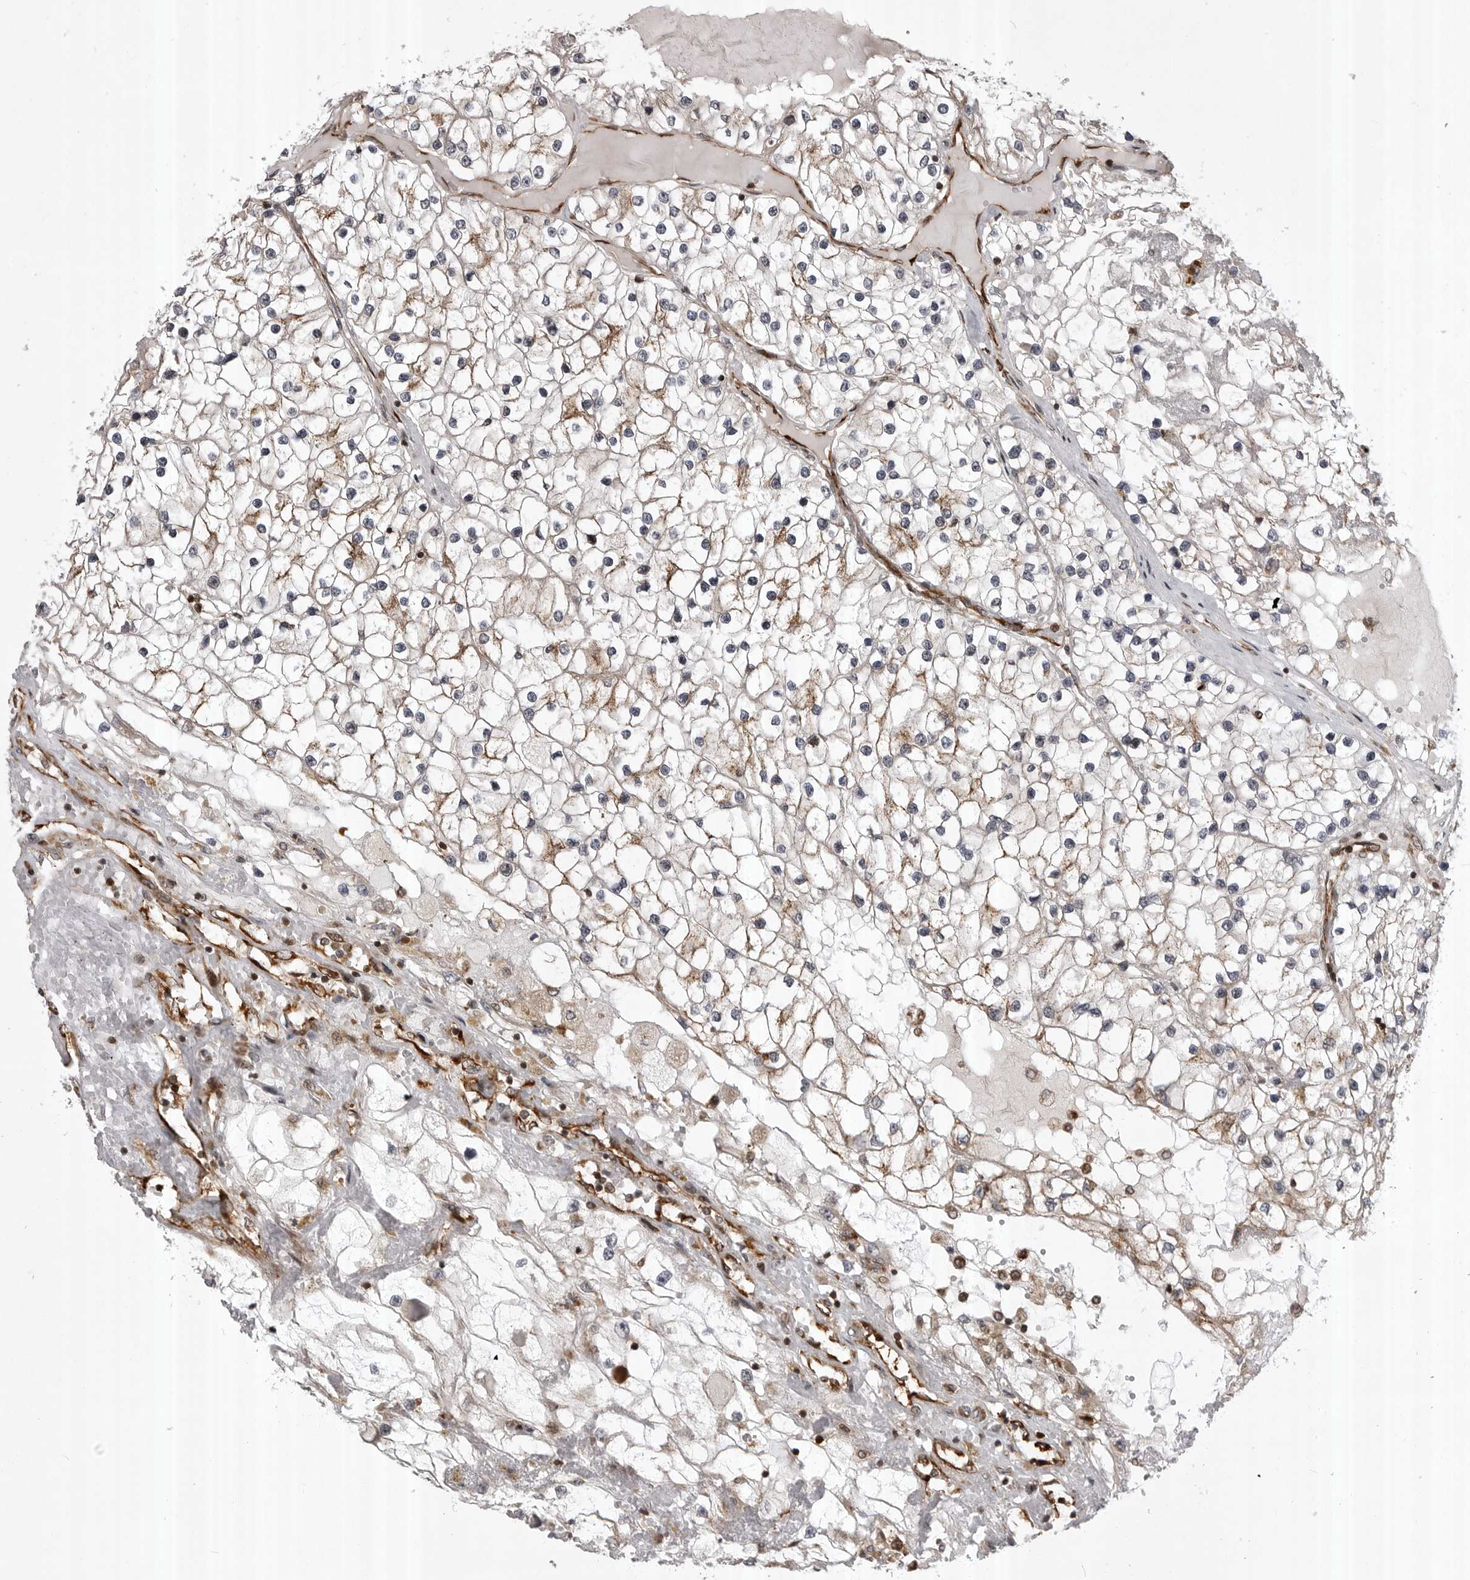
{"staining": {"intensity": "weak", "quantity": "<25%", "location": "cytoplasmic/membranous"}, "tissue": "renal cancer", "cell_type": "Tumor cells", "image_type": "cancer", "snomed": [{"axis": "morphology", "description": "Adenocarcinoma, NOS"}, {"axis": "topography", "description": "Kidney"}], "caption": "Renal cancer (adenocarcinoma) was stained to show a protein in brown. There is no significant positivity in tumor cells. (DAB (3,3'-diaminobenzidine) immunohistochemistry (IHC) with hematoxylin counter stain).", "gene": "ABL1", "patient": {"sex": "male", "age": 68}}